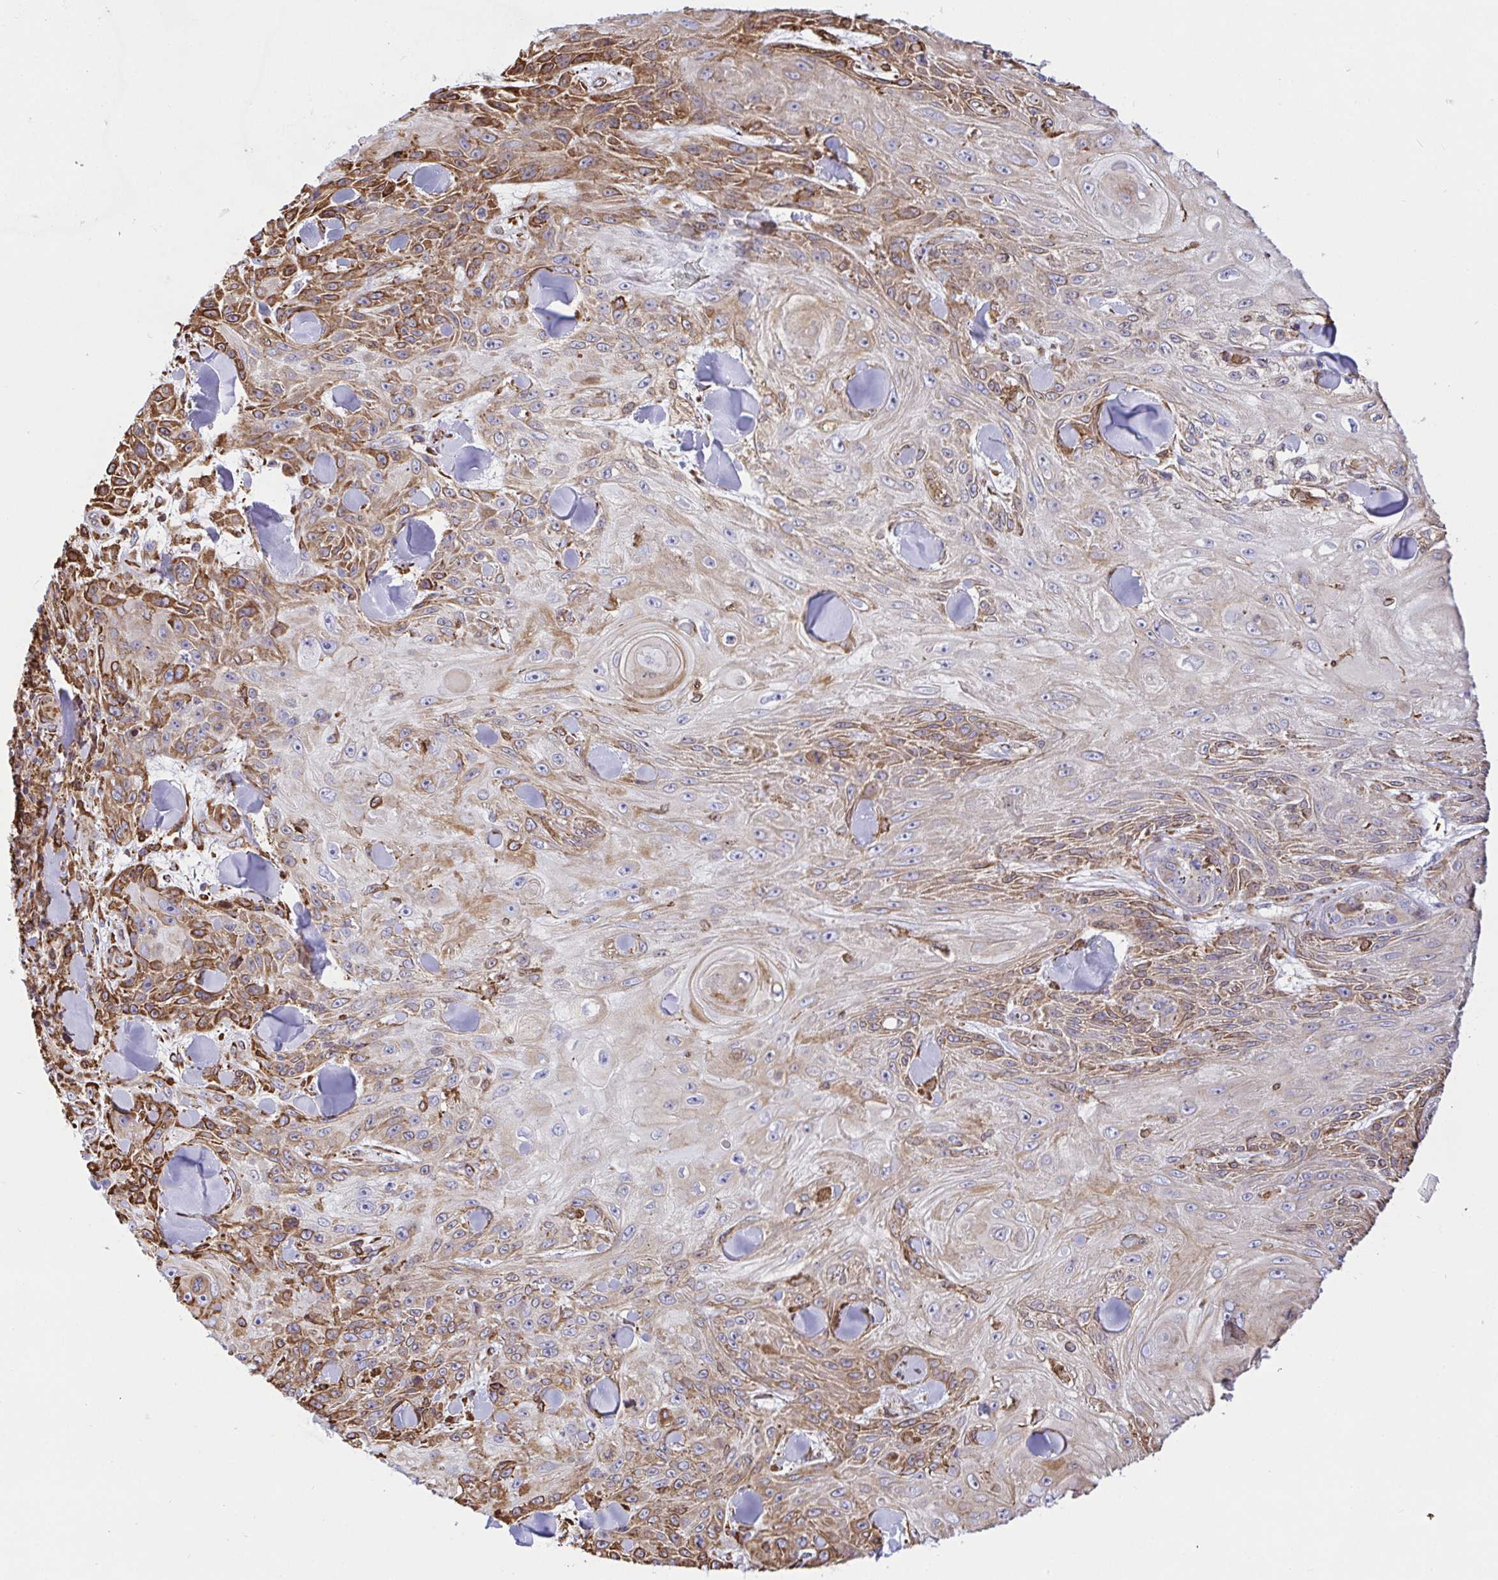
{"staining": {"intensity": "moderate", "quantity": "25%-75%", "location": "cytoplasmic/membranous"}, "tissue": "skin cancer", "cell_type": "Tumor cells", "image_type": "cancer", "snomed": [{"axis": "morphology", "description": "Squamous cell carcinoma, NOS"}, {"axis": "topography", "description": "Skin"}], "caption": "IHC of human skin cancer (squamous cell carcinoma) displays medium levels of moderate cytoplasmic/membranous expression in about 25%-75% of tumor cells. The staining is performed using DAB (3,3'-diaminobenzidine) brown chromogen to label protein expression. The nuclei are counter-stained blue using hematoxylin.", "gene": "CLGN", "patient": {"sex": "male", "age": 88}}